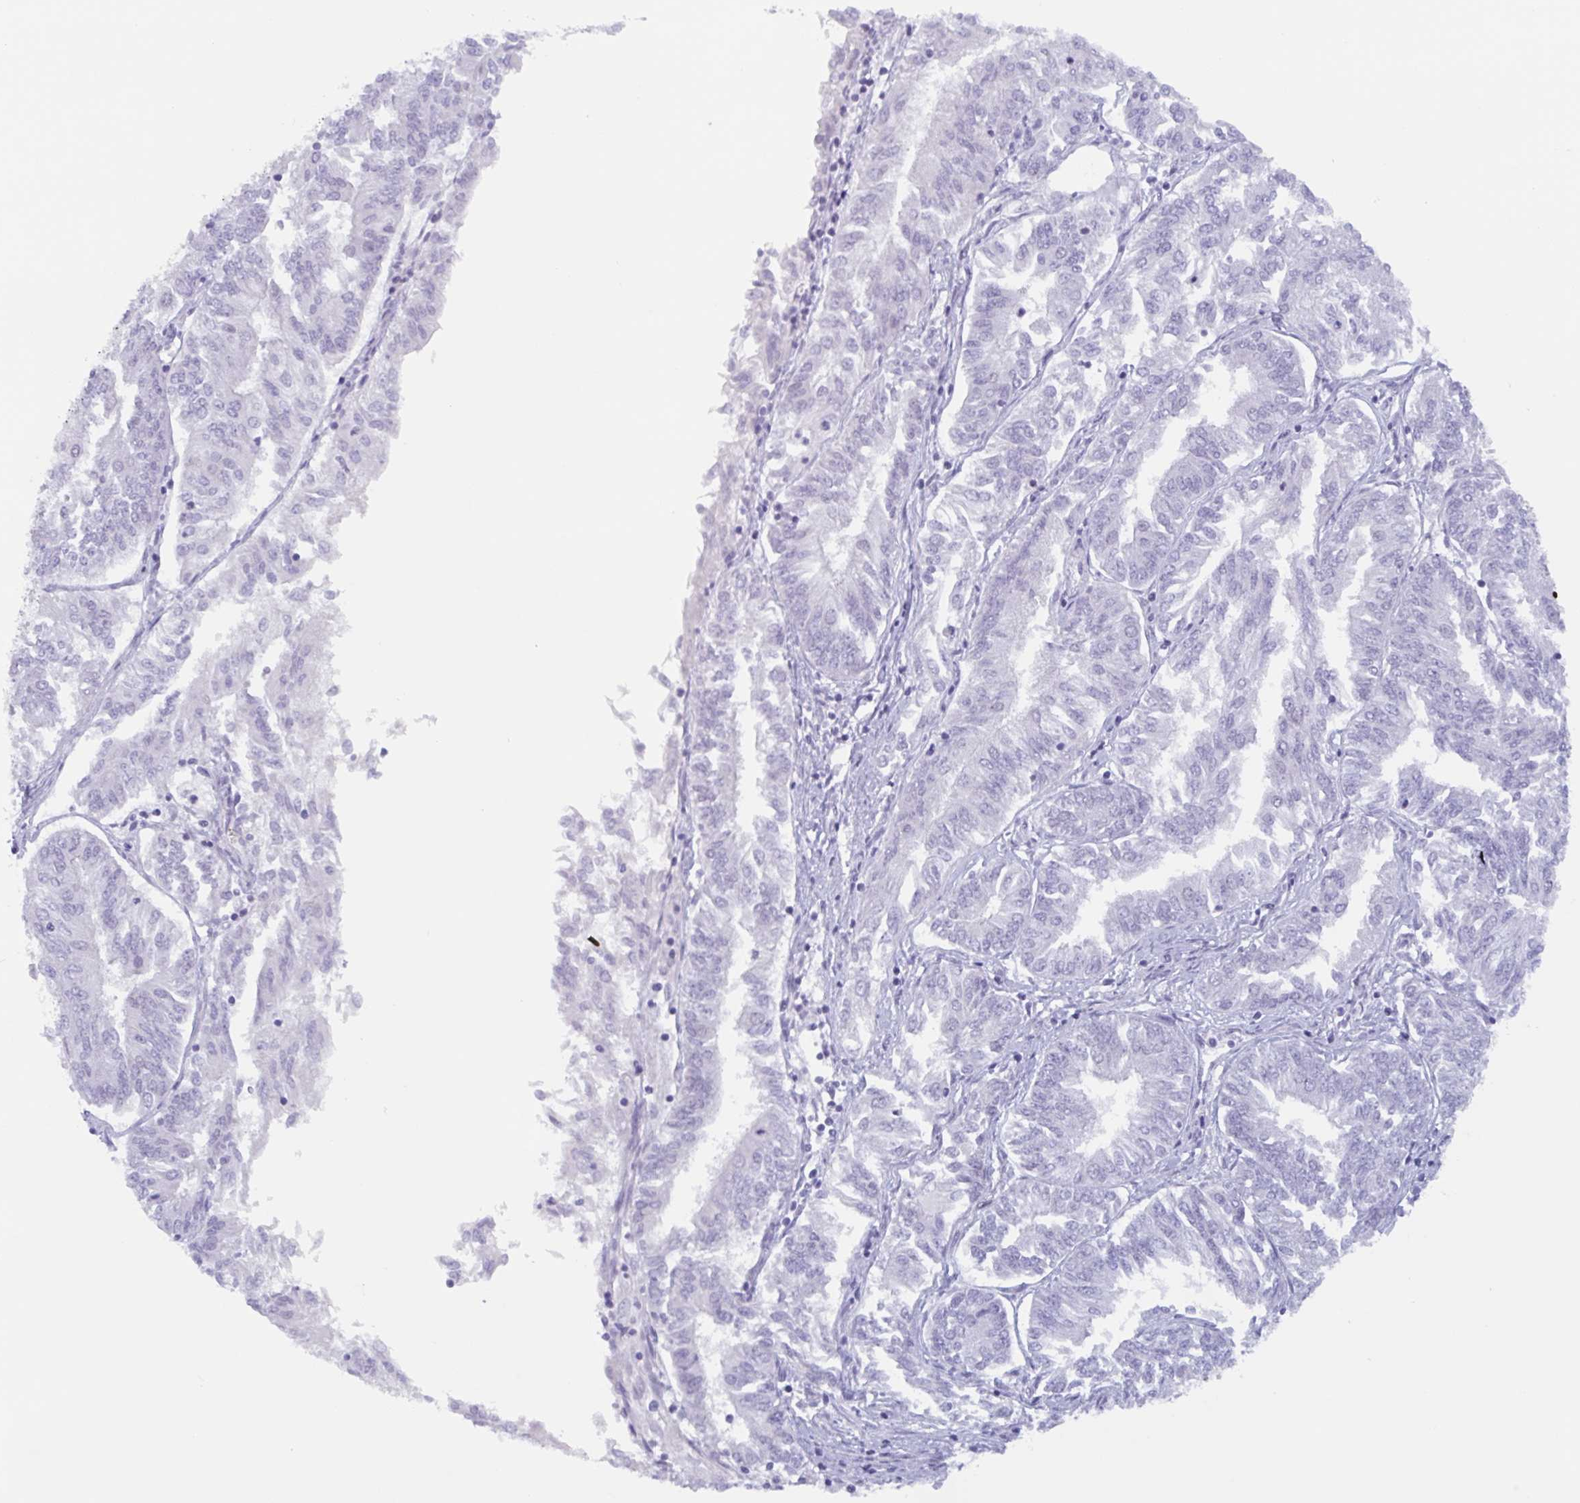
{"staining": {"intensity": "negative", "quantity": "none", "location": "none"}, "tissue": "endometrial cancer", "cell_type": "Tumor cells", "image_type": "cancer", "snomed": [{"axis": "morphology", "description": "Adenocarcinoma, NOS"}, {"axis": "topography", "description": "Endometrium"}], "caption": "High power microscopy image of an immunohistochemistry photomicrograph of adenocarcinoma (endometrial), revealing no significant staining in tumor cells. Brightfield microscopy of IHC stained with DAB (brown) and hematoxylin (blue), captured at high magnification.", "gene": "PLG", "patient": {"sex": "female", "age": 58}}